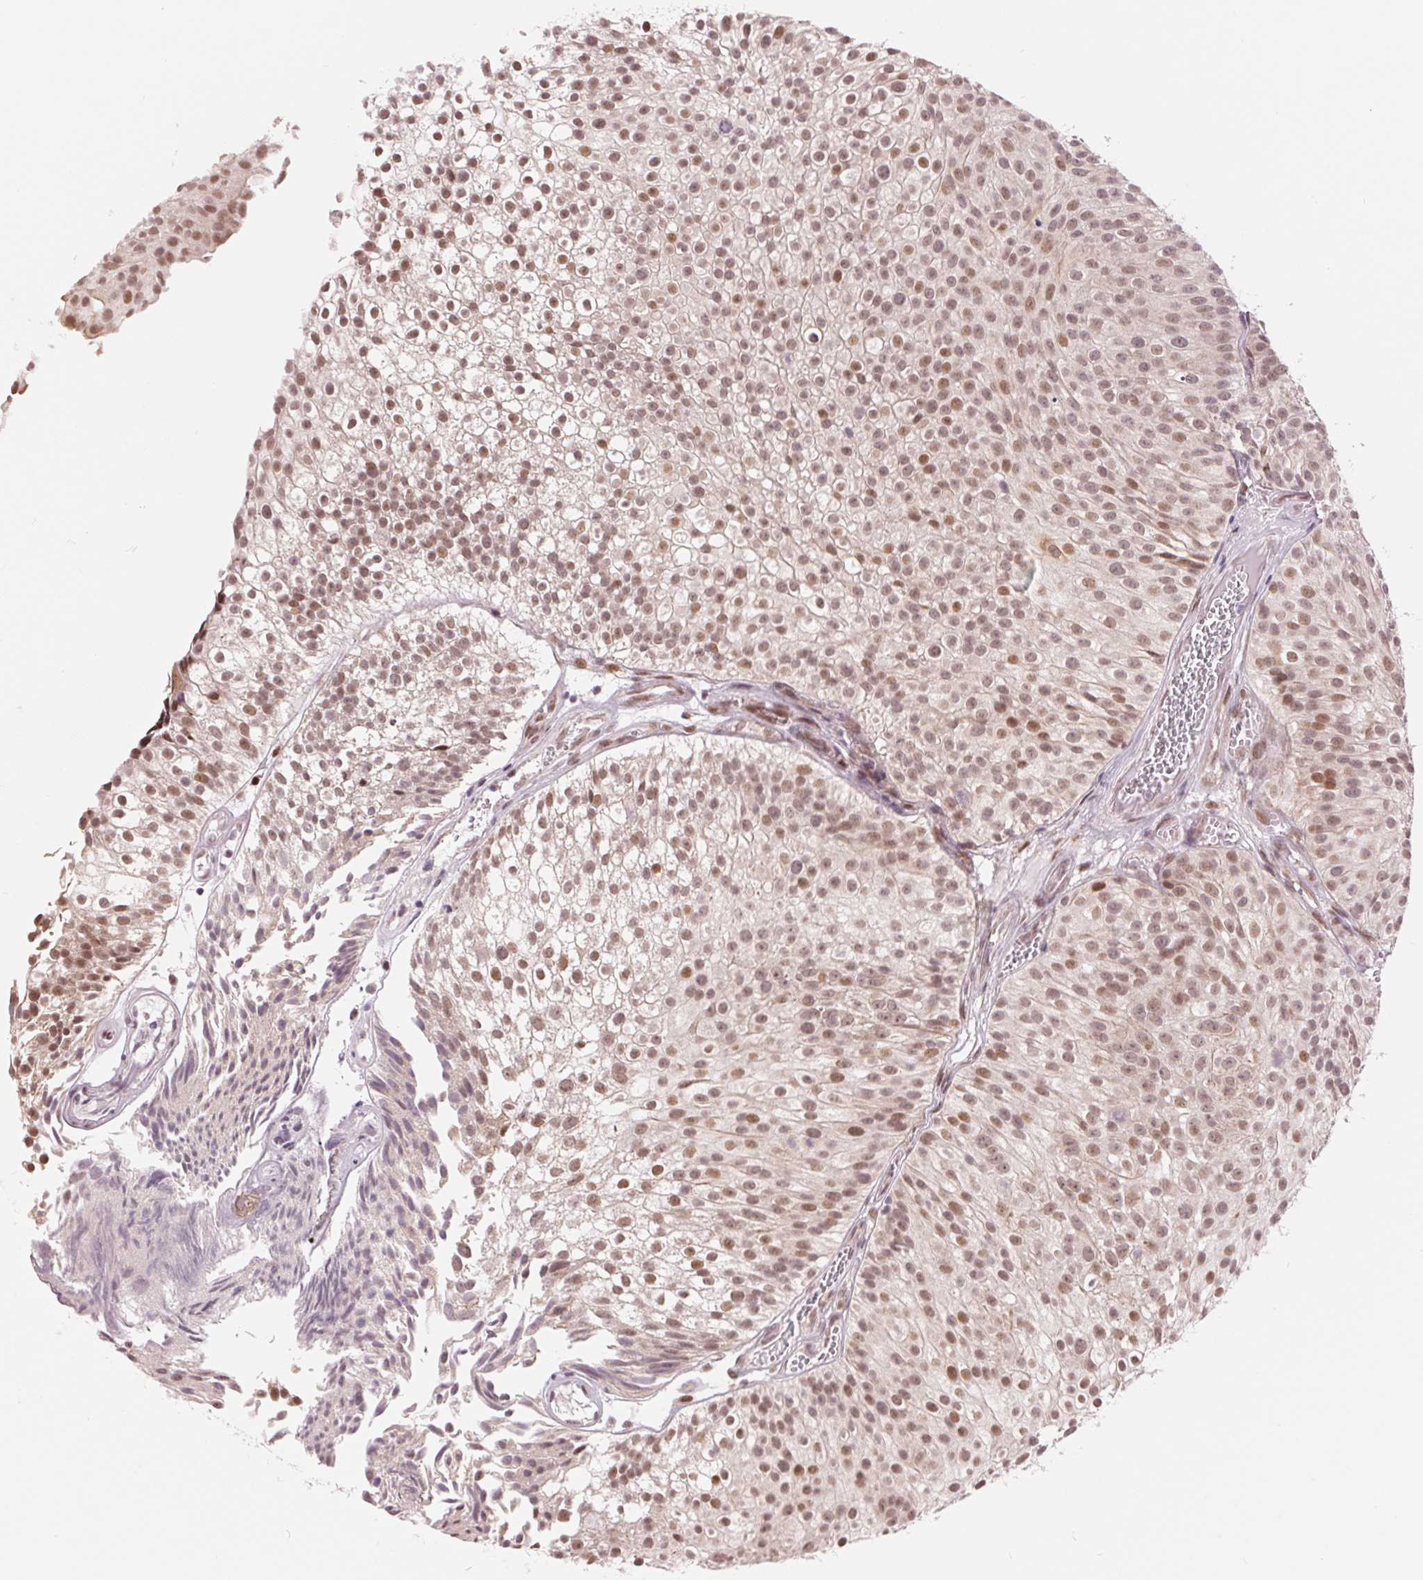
{"staining": {"intensity": "moderate", "quantity": ">75%", "location": "nuclear"}, "tissue": "urothelial cancer", "cell_type": "Tumor cells", "image_type": "cancer", "snomed": [{"axis": "morphology", "description": "Urothelial carcinoma, Low grade"}, {"axis": "topography", "description": "Urinary bladder"}], "caption": "Tumor cells demonstrate medium levels of moderate nuclear staining in approximately >75% of cells in urothelial cancer.", "gene": "ARHGAP32", "patient": {"sex": "male", "age": 70}}